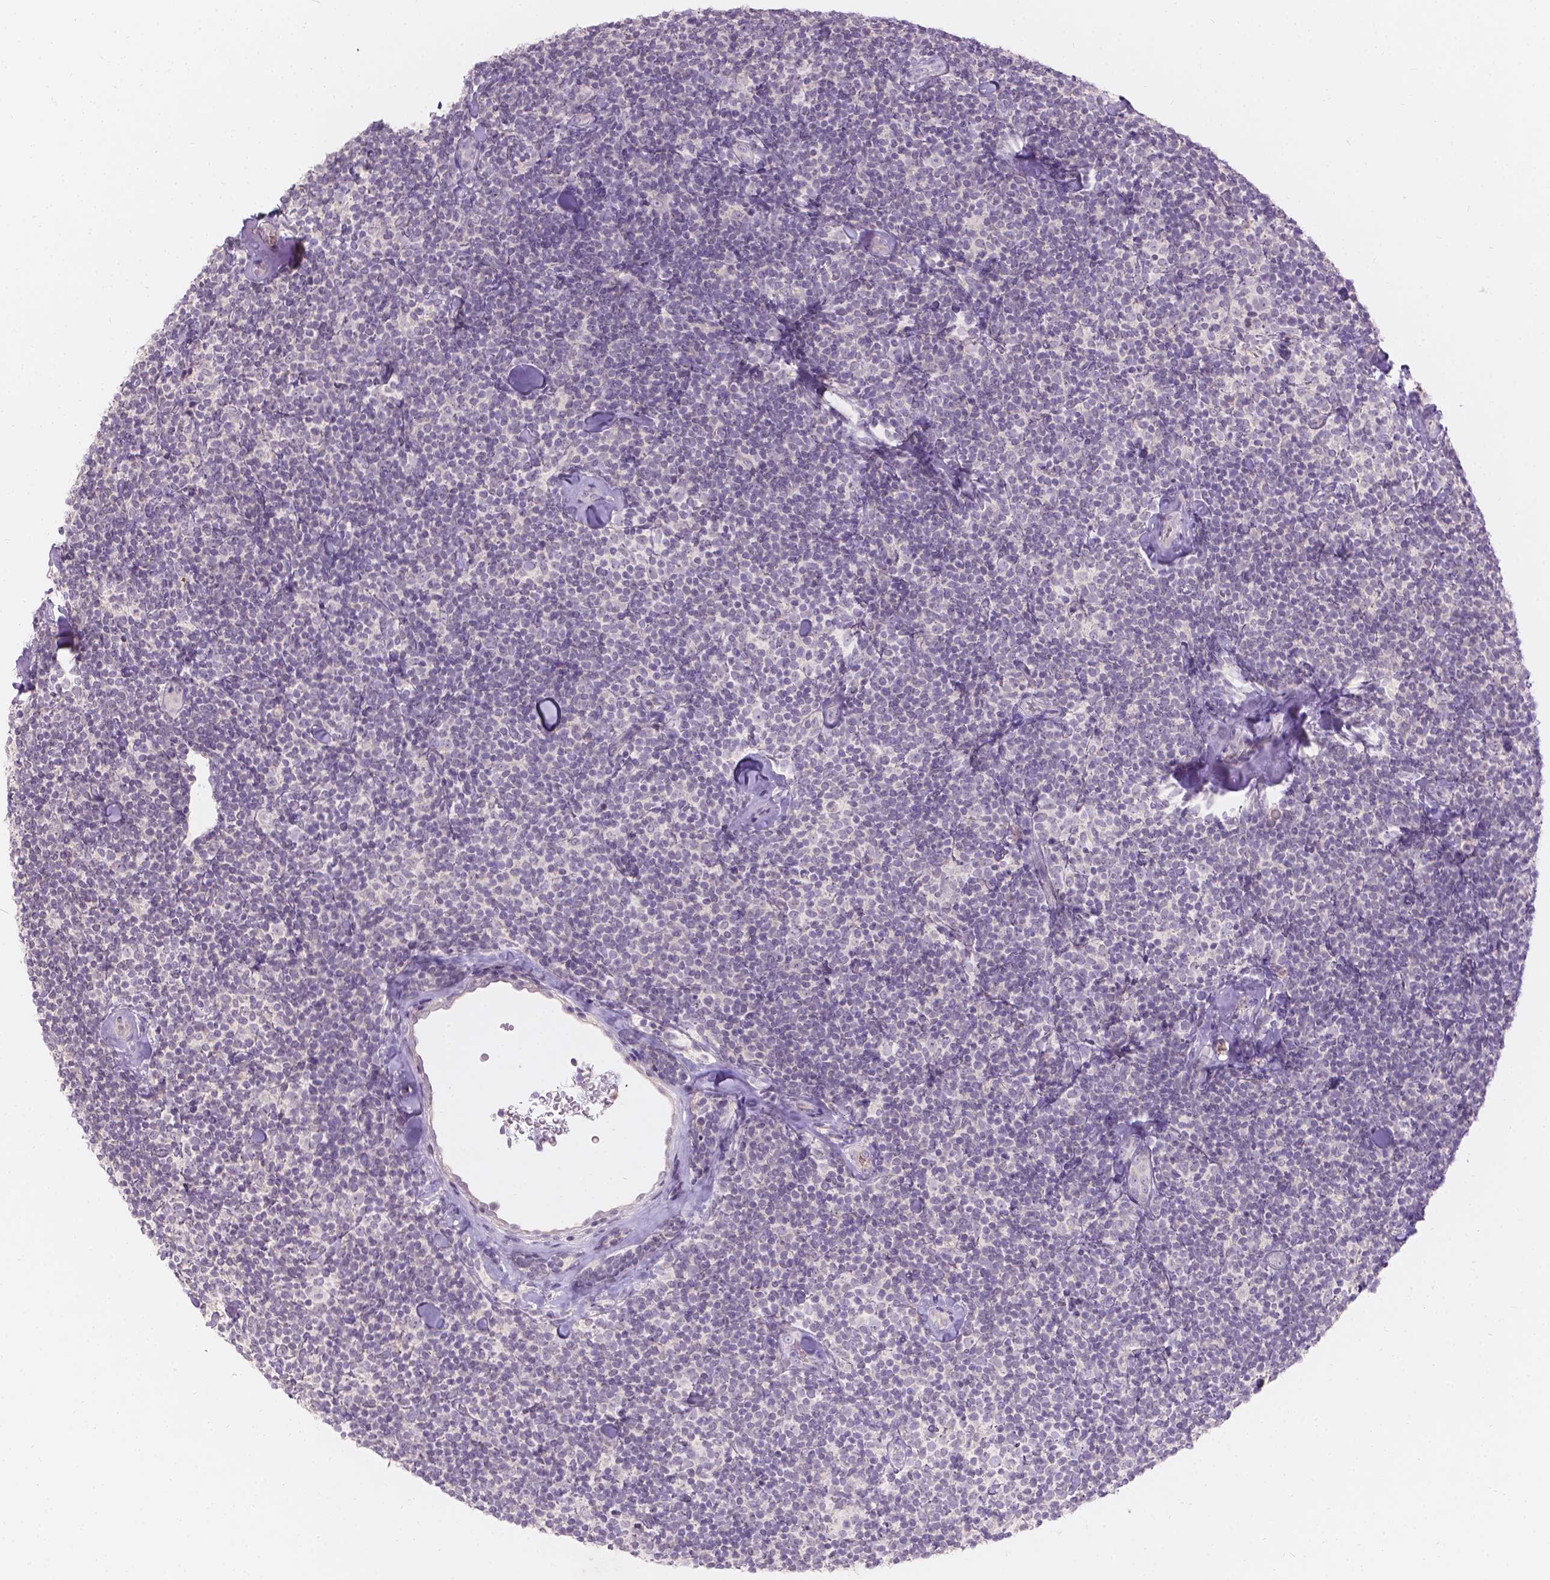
{"staining": {"intensity": "negative", "quantity": "none", "location": "none"}, "tissue": "lymphoma", "cell_type": "Tumor cells", "image_type": "cancer", "snomed": [{"axis": "morphology", "description": "Malignant lymphoma, non-Hodgkin's type, Low grade"}, {"axis": "topography", "description": "Lymph node"}], "caption": "Immunohistochemistry photomicrograph of malignant lymphoma, non-Hodgkin's type (low-grade) stained for a protein (brown), which demonstrates no staining in tumor cells.", "gene": "DCAF4L1", "patient": {"sex": "female", "age": 56}}